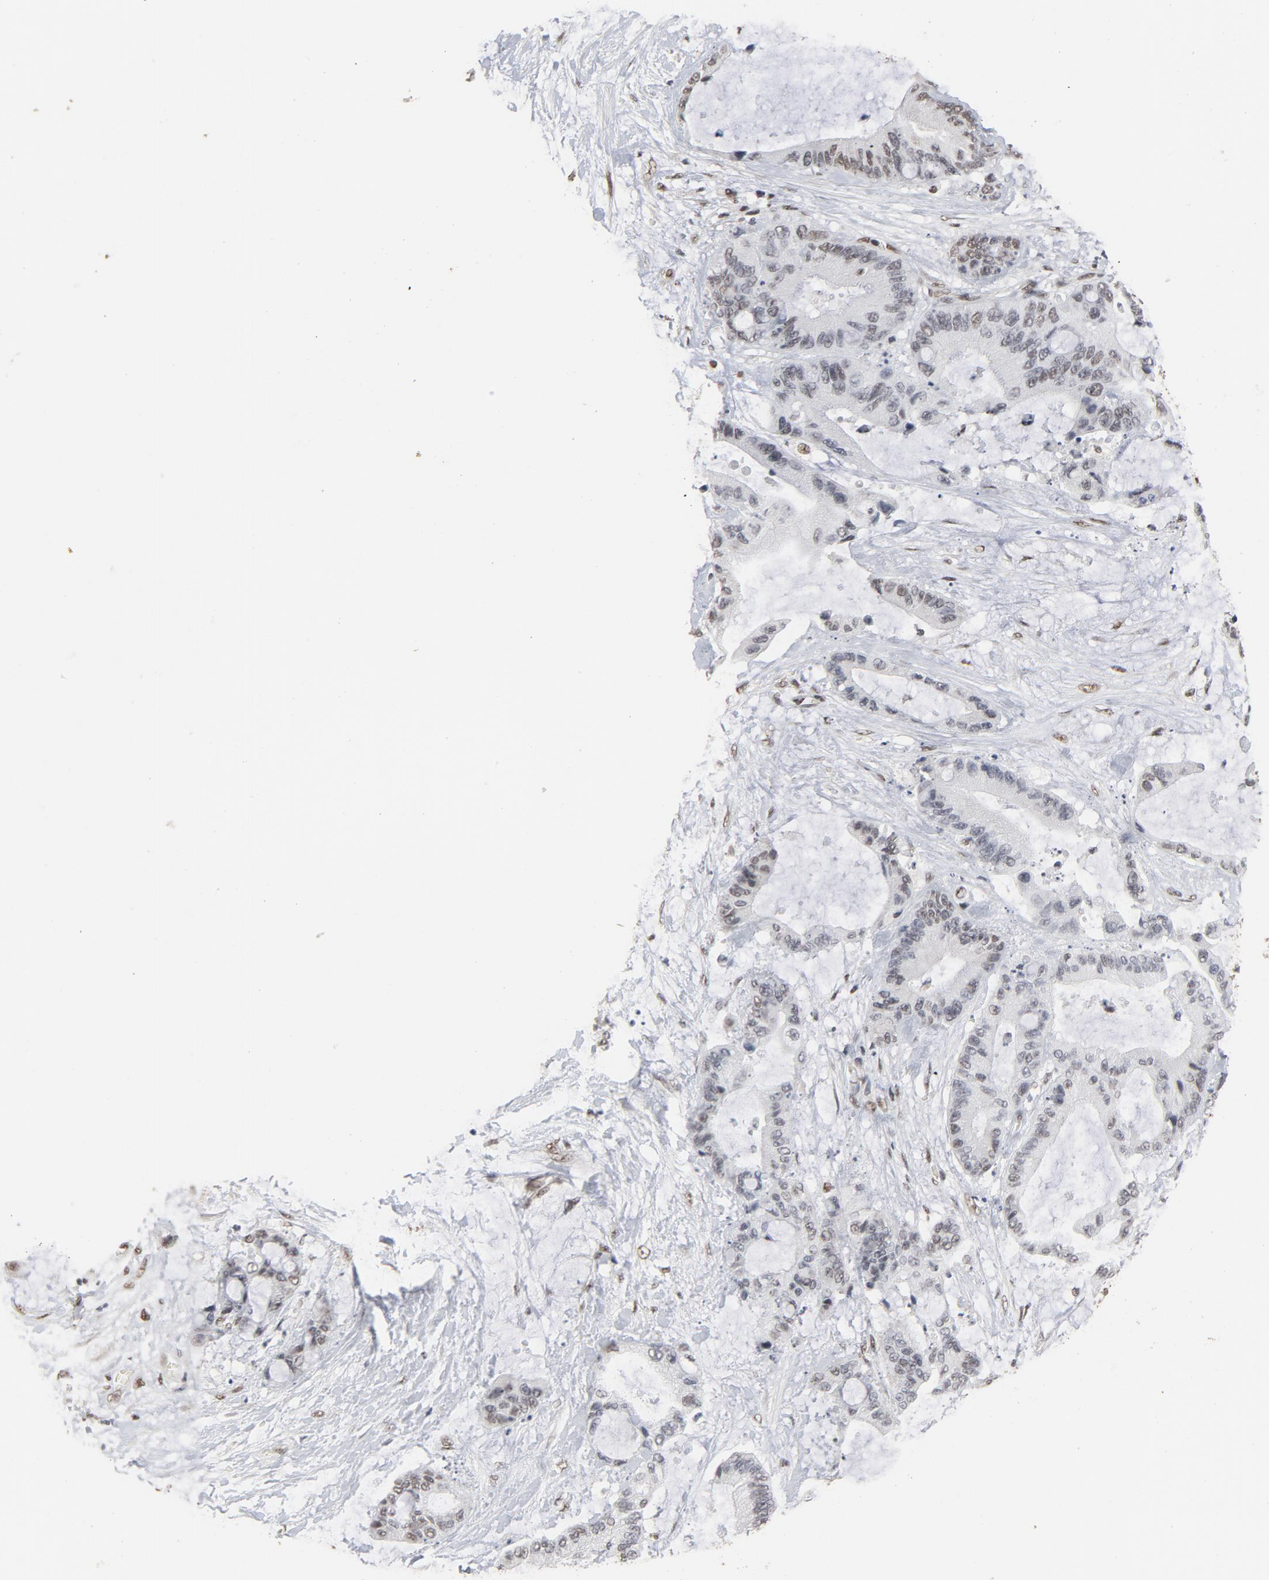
{"staining": {"intensity": "moderate", "quantity": "25%-75%", "location": "nuclear"}, "tissue": "liver cancer", "cell_type": "Tumor cells", "image_type": "cancer", "snomed": [{"axis": "morphology", "description": "Cholangiocarcinoma"}, {"axis": "topography", "description": "Liver"}], "caption": "Protein staining by IHC reveals moderate nuclear positivity in about 25%-75% of tumor cells in liver cholangiocarcinoma.", "gene": "MRE11", "patient": {"sex": "female", "age": 73}}